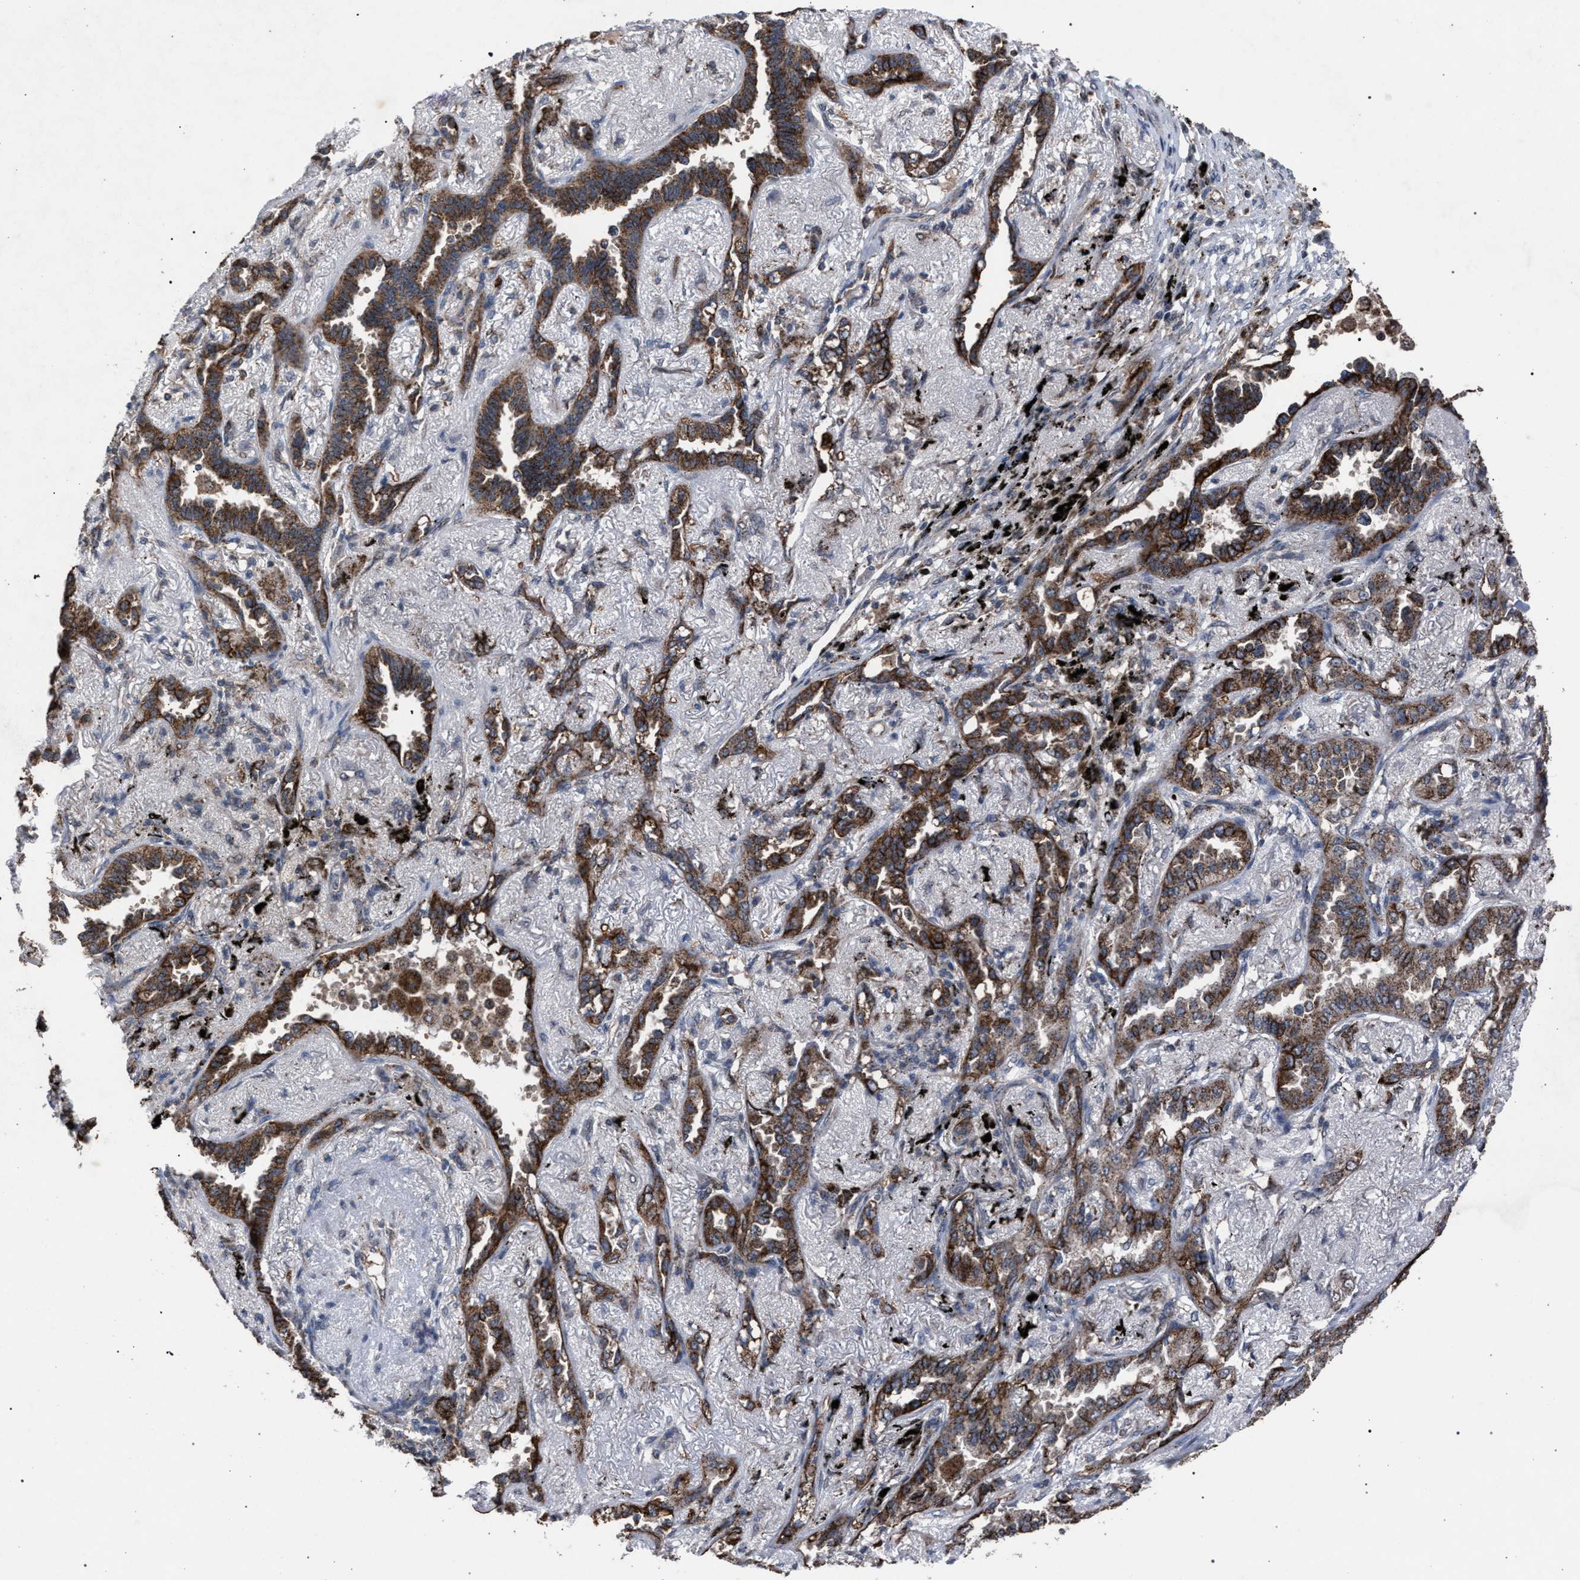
{"staining": {"intensity": "moderate", "quantity": ">75%", "location": "cytoplasmic/membranous"}, "tissue": "lung cancer", "cell_type": "Tumor cells", "image_type": "cancer", "snomed": [{"axis": "morphology", "description": "Adenocarcinoma, NOS"}, {"axis": "topography", "description": "Lung"}], "caption": "Immunohistochemistry photomicrograph of neoplastic tissue: lung cancer stained using IHC demonstrates medium levels of moderate protein expression localized specifically in the cytoplasmic/membranous of tumor cells, appearing as a cytoplasmic/membranous brown color.", "gene": "HSD17B4", "patient": {"sex": "male", "age": 59}}